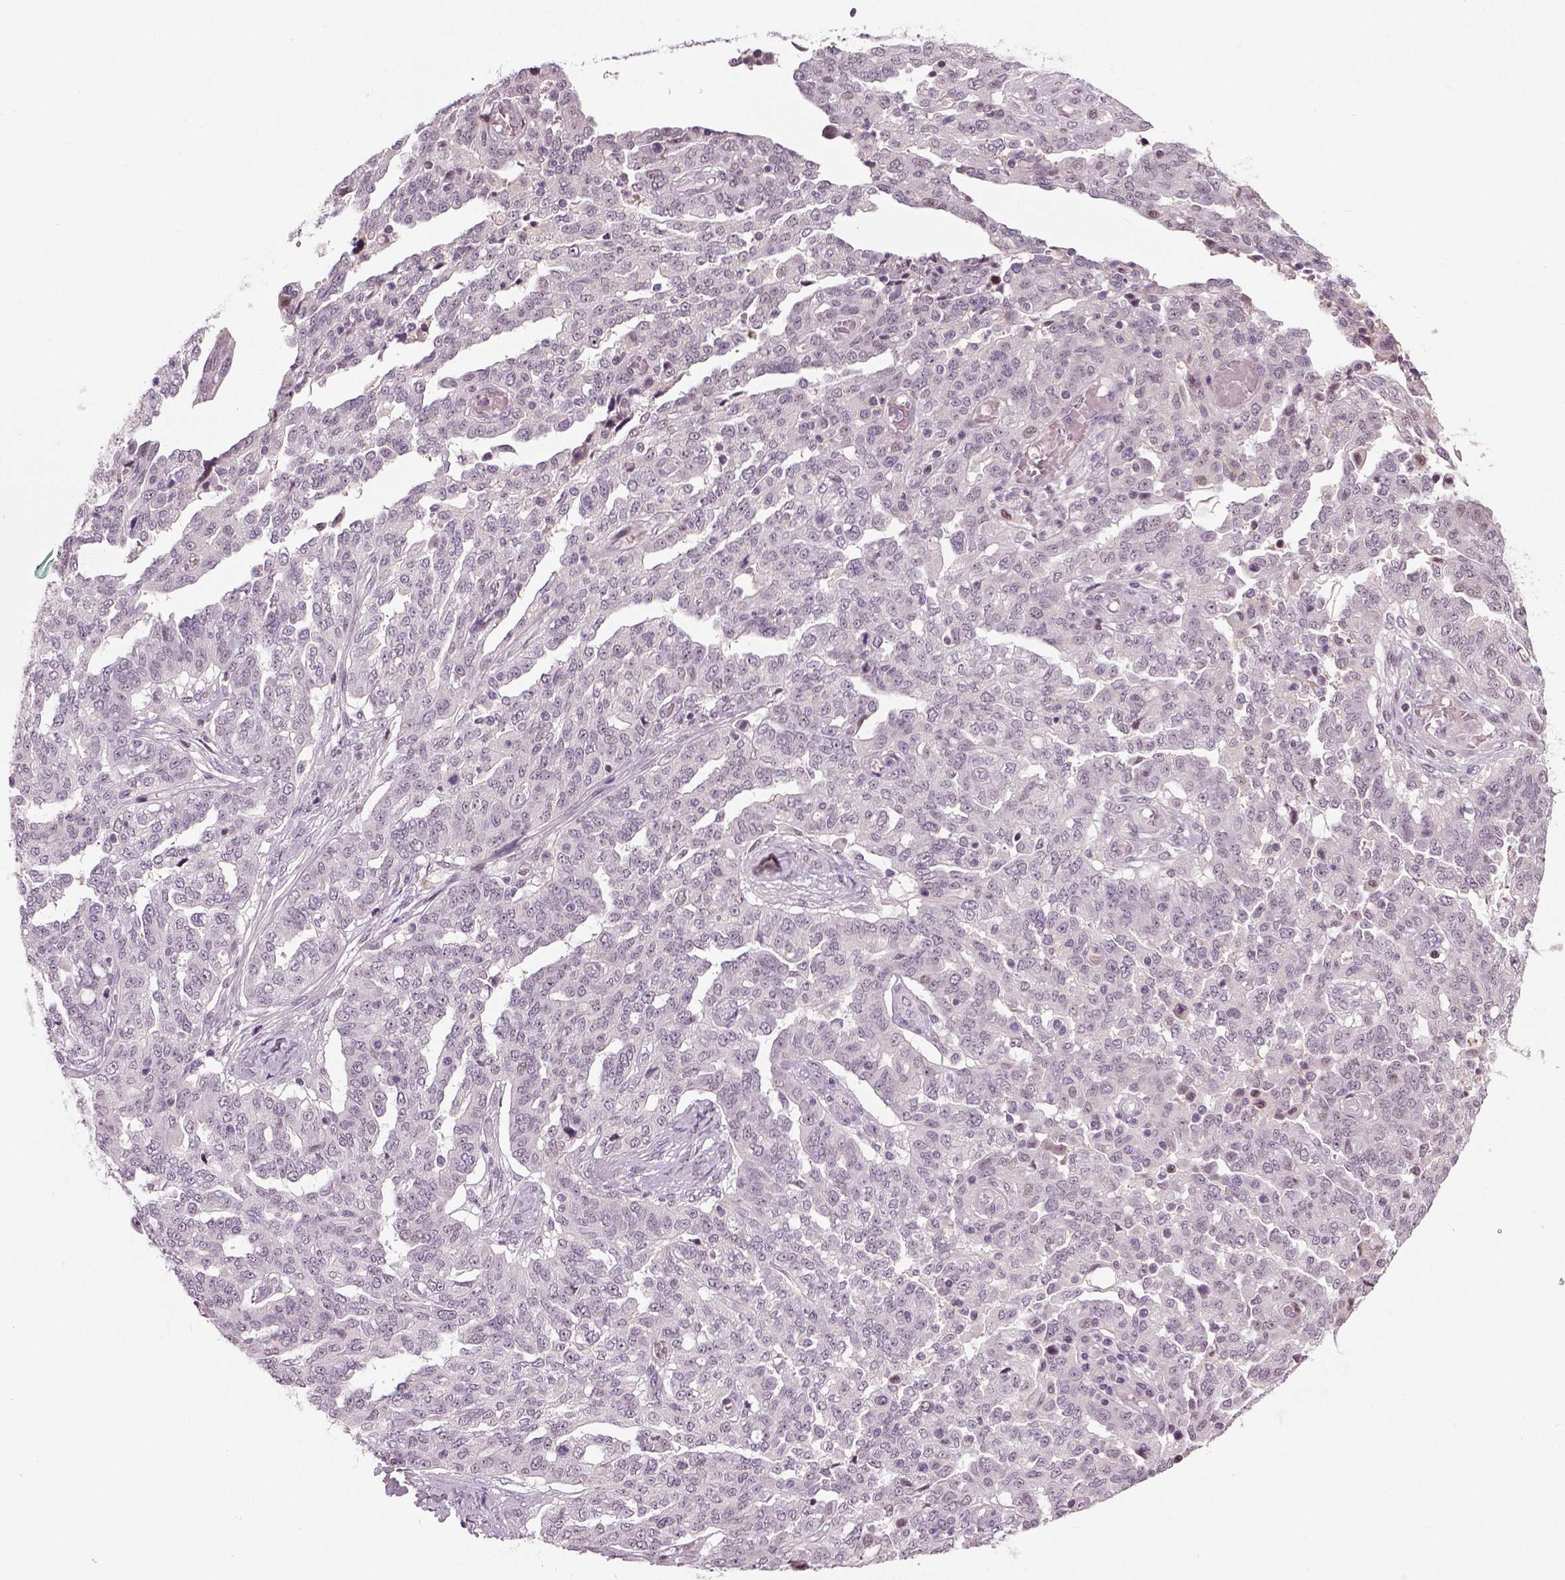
{"staining": {"intensity": "negative", "quantity": "none", "location": "none"}, "tissue": "ovarian cancer", "cell_type": "Tumor cells", "image_type": "cancer", "snomed": [{"axis": "morphology", "description": "Cystadenocarcinoma, serous, NOS"}, {"axis": "topography", "description": "Ovary"}], "caption": "Immunohistochemistry micrograph of human ovarian cancer (serous cystadenocarcinoma) stained for a protein (brown), which demonstrates no staining in tumor cells.", "gene": "NECAB1", "patient": {"sex": "female", "age": 67}}